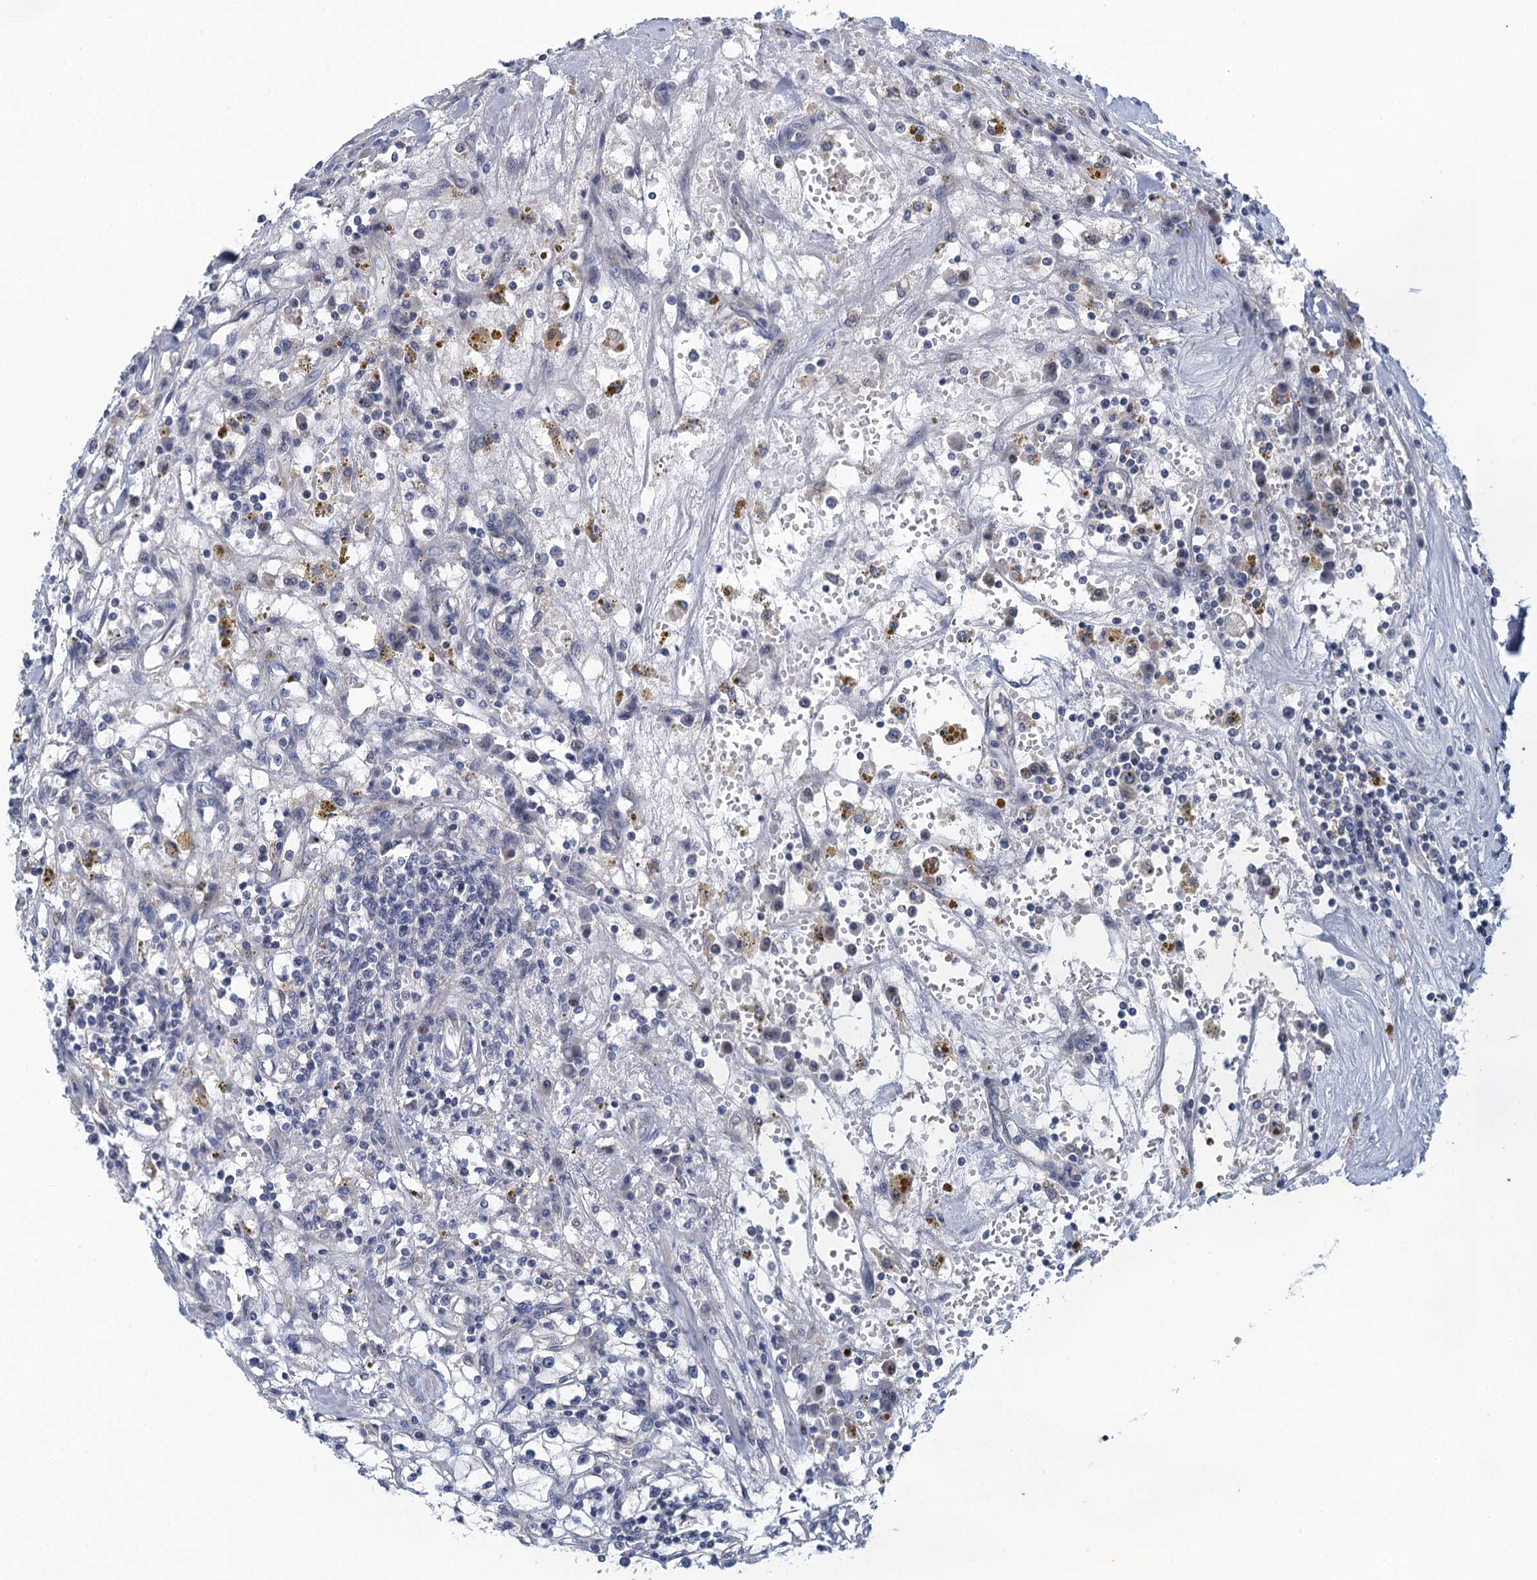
{"staining": {"intensity": "negative", "quantity": "none", "location": "none"}, "tissue": "renal cancer", "cell_type": "Tumor cells", "image_type": "cancer", "snomed": [{"axis": "morphology", "description": "Adenocarcinoma, NOS"}, {"axis": "topography", "description": "Kidney"}], "caption": "Protein analysis of renal adenocarcinoma demonstrates no significant expression in tumor cells.", "gene": "NCKAP1L", "patient": {"sex": "male", "age": 56}}